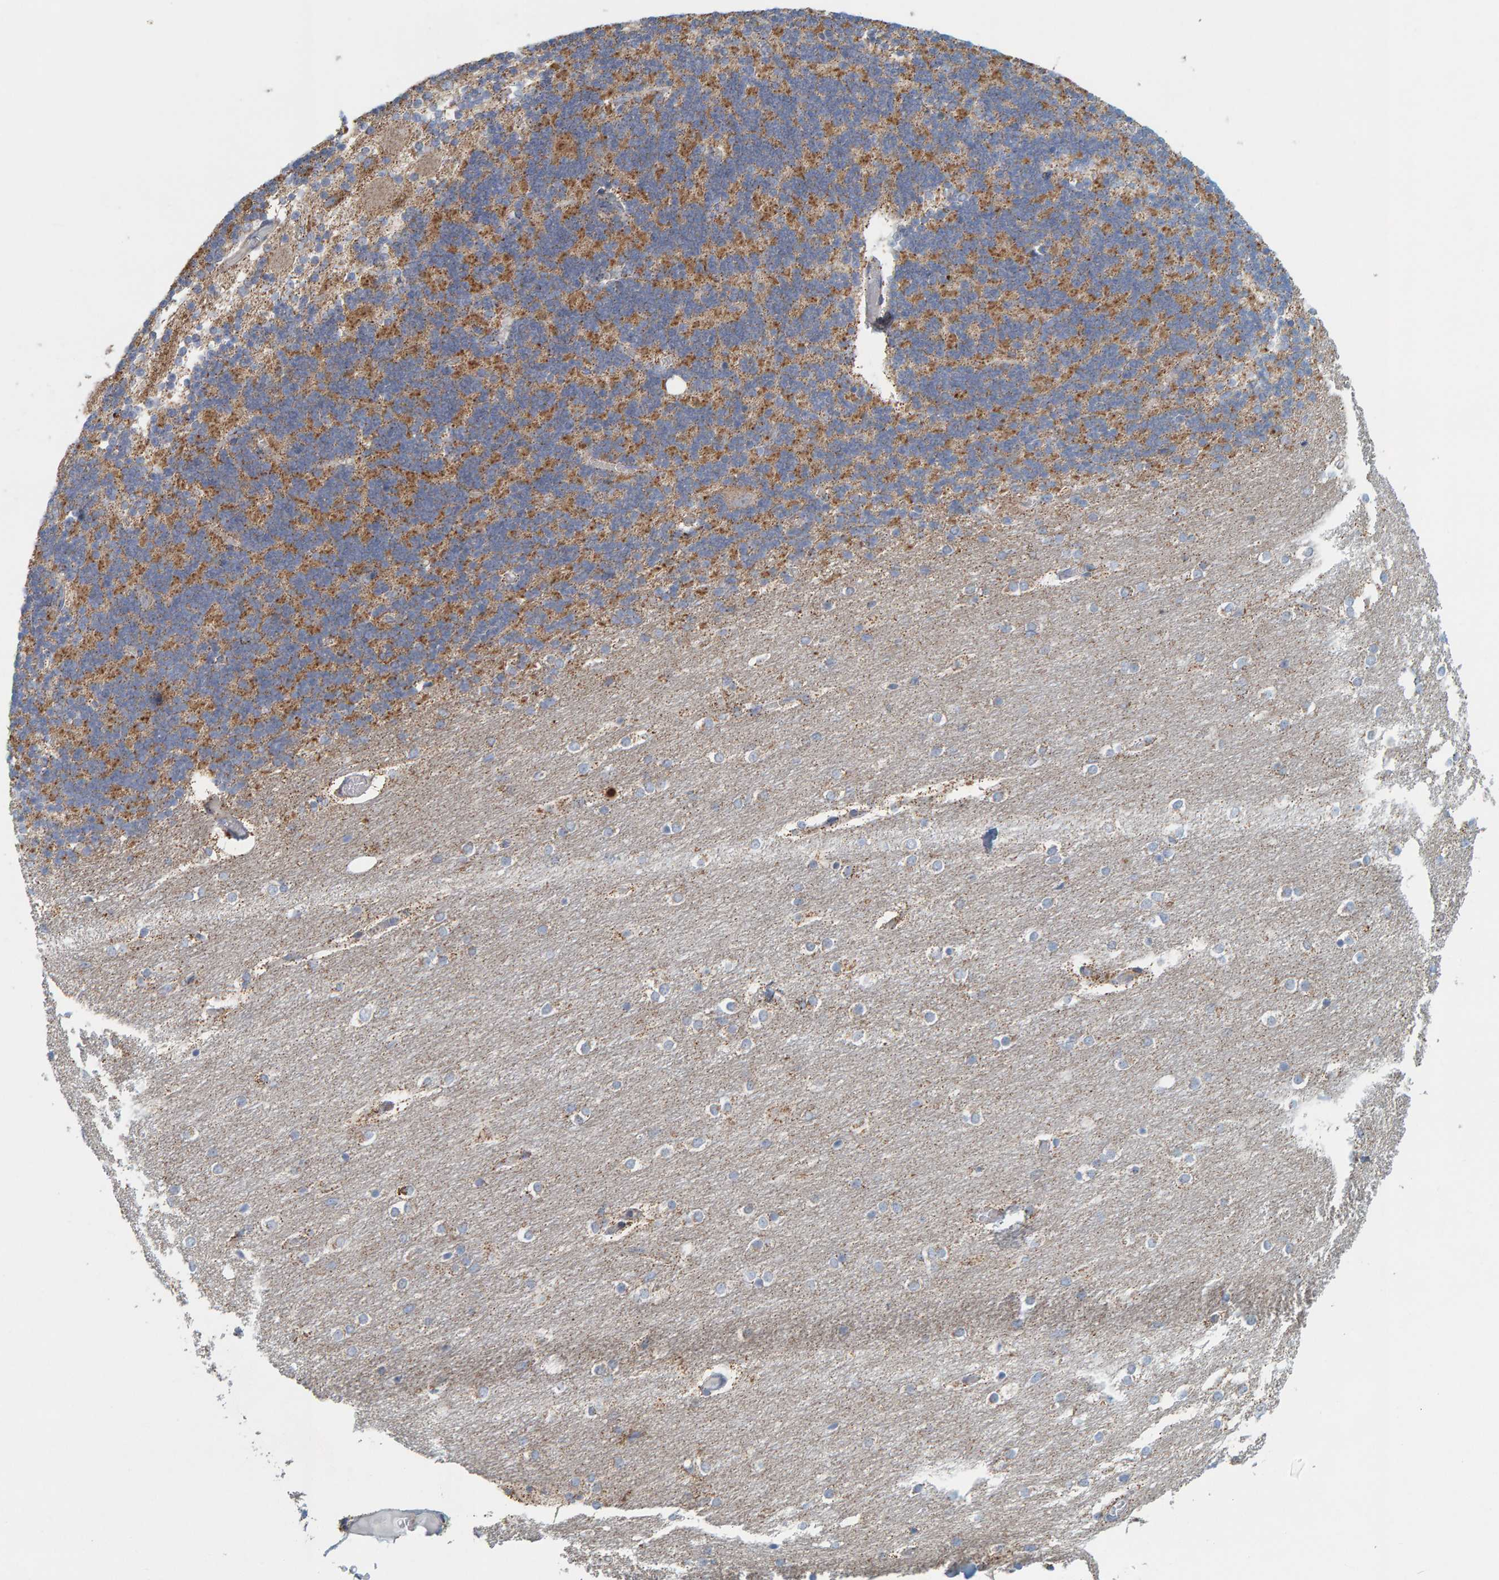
{"staining": {"intensity": "moderate", "quantity": ">75%", "location": "cytoplasmic/membranous"}, "tissue": "cerebellum", "cell_type": "Cells in granular layer", "image_type": "normal", "snomed": [{"axis": "morphology", "description": "Normal tissue, NOS"}, {"axis": "topography", "description": "Cerebellum"}], "caption": "This photomicrograph displays normal cerebellum stained with immunohistochemistry (IHC) to label a protein in brown. The cytoplasmic/membranous of cells in granular layer show moderate positivity for the protein. Nuclei are counter-stained blue.", "gene": "B9D1", "patient": {"sex": "female", "age": 54}}